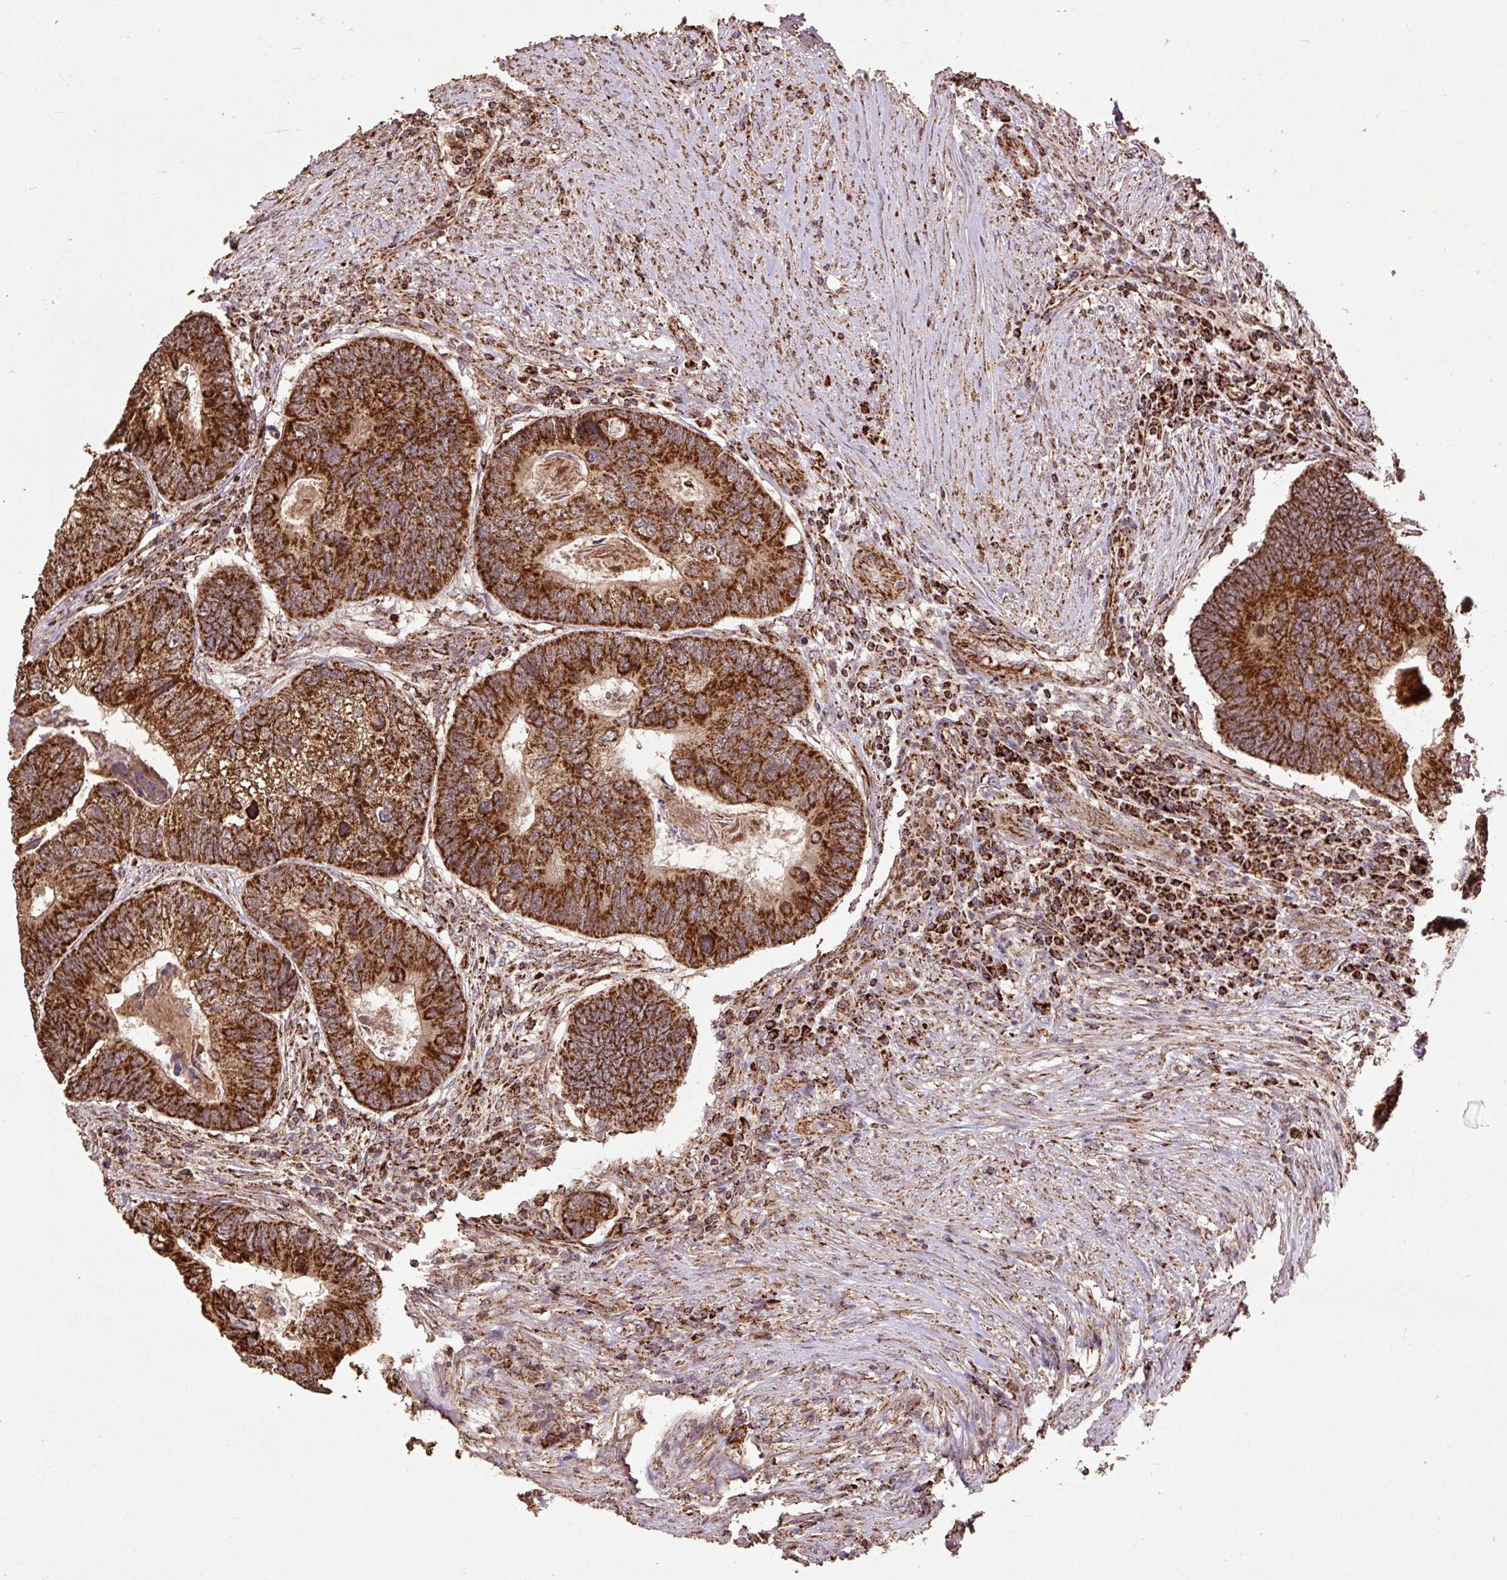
{"staining": {"intensity": "strong", "quantity": ">75%", "location": "cytoplasmic/membranous"}, "tissue": "colorectal cancer", "cell_type": "Tumor cells", "image_type": "cancer", "snomed": [{"axis": "morphology", "description": "Adenocarcinoma, NOS"}, {"axis": "topography", "description": "Colon"}], "caption": "IHC (DAB (3,3'-diaminobenzidine)) staining of human colorectal cancer demonstrates strong cytoplasmic/membranous protein staining in approximately >75% of tumor cells.", "gene": "ATP5F1A", "patient": {"sex": "female", "age": 67}}